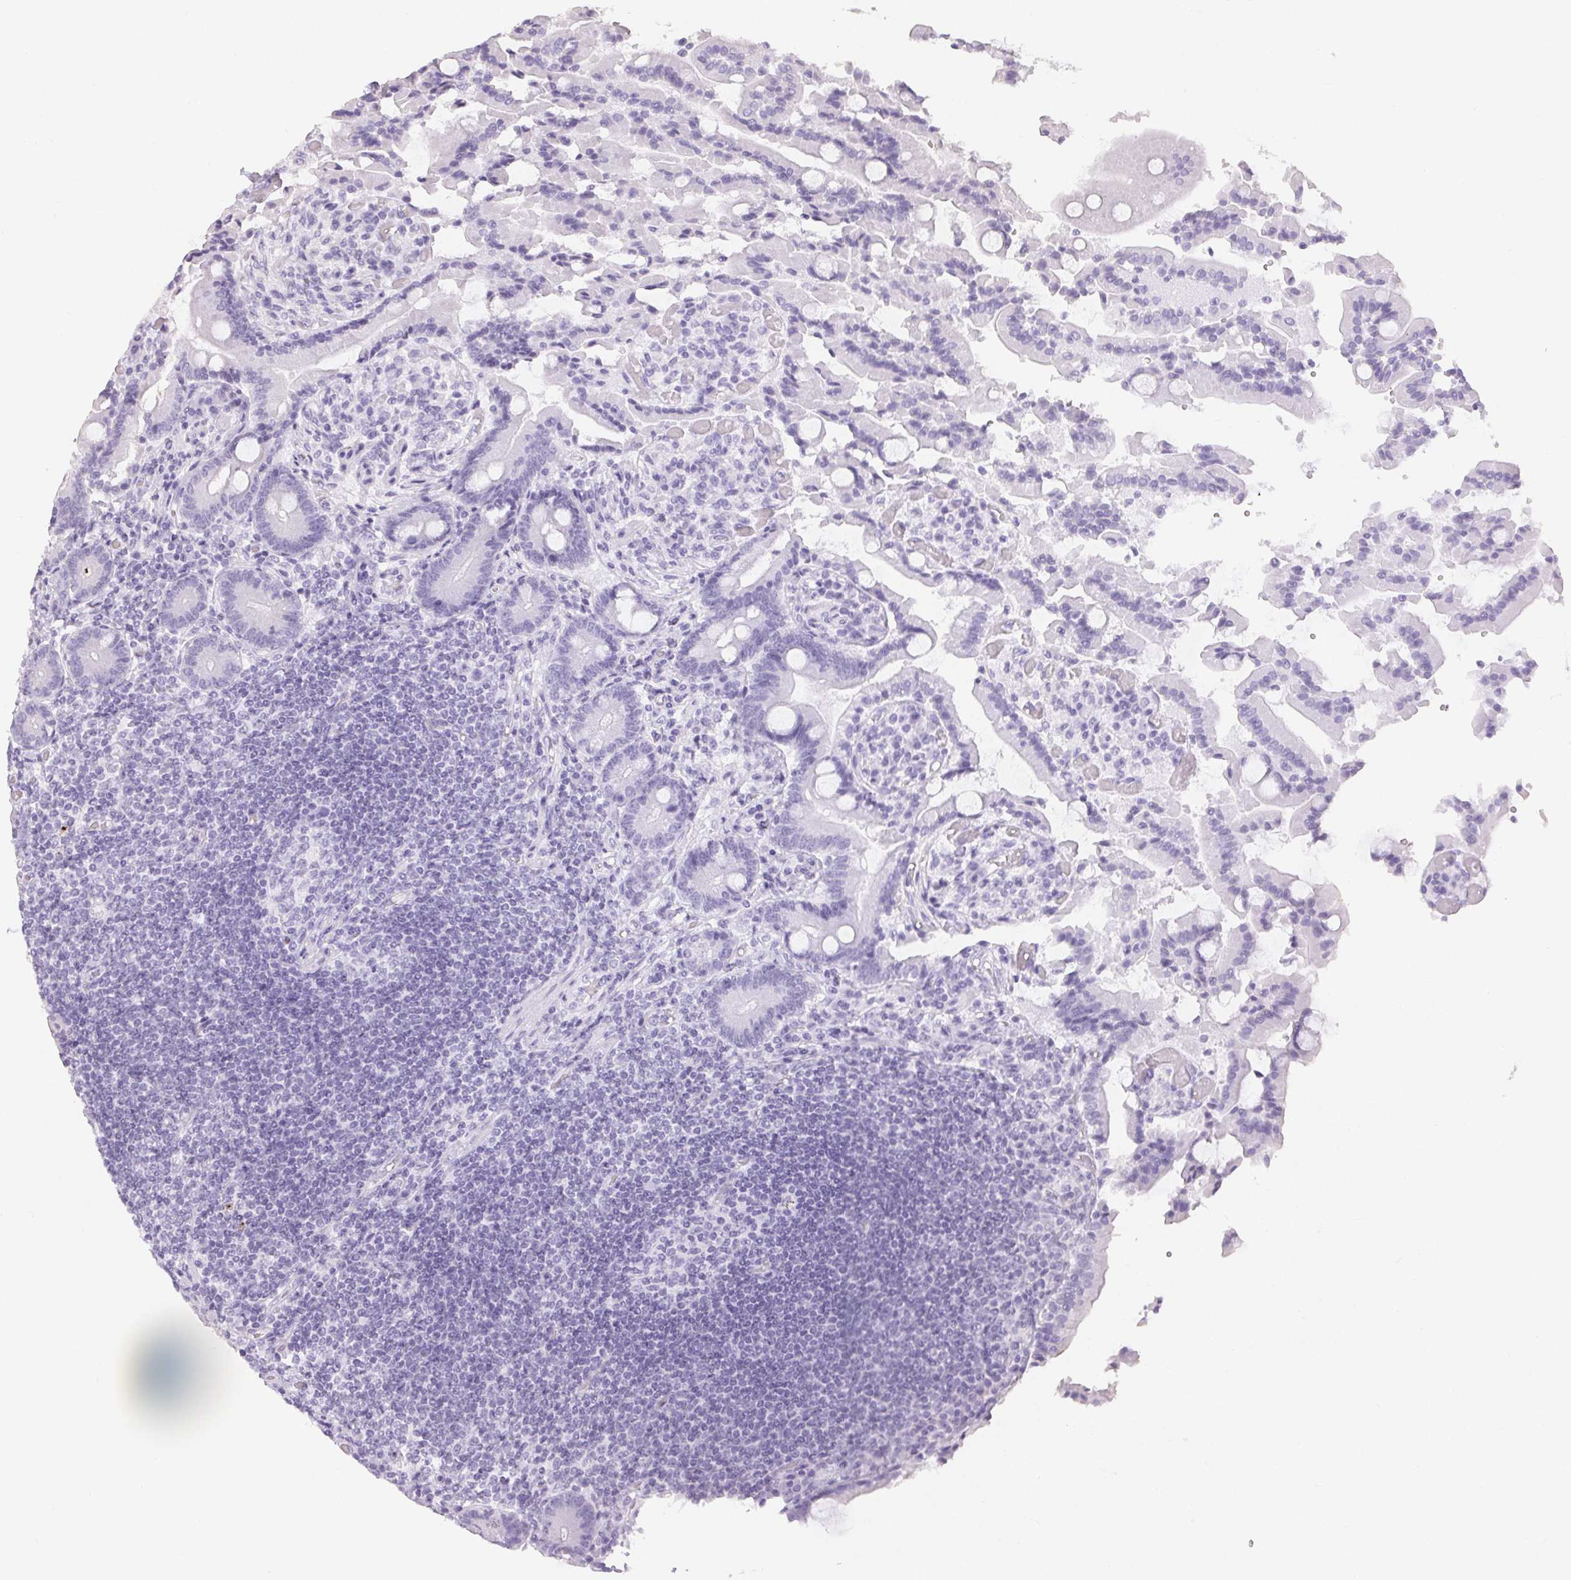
{"staining": {"intensity": "negative", "quantity": "none", "location": "none"}, "tissue": "duodenum", "cell_type": "Glandular cells", "image_type": "normal", "snomed": [{"axis": "morphology", "description": "Normal tissue, NOS"}, {"axis": "topography", "description": "Duodenum"}], "caption": "Protein analysis of benign duodenum shows no significant positivity in glandular cells.", "gene": "RPGRIP1", "patient": {"sex": "female", "age": 62}}